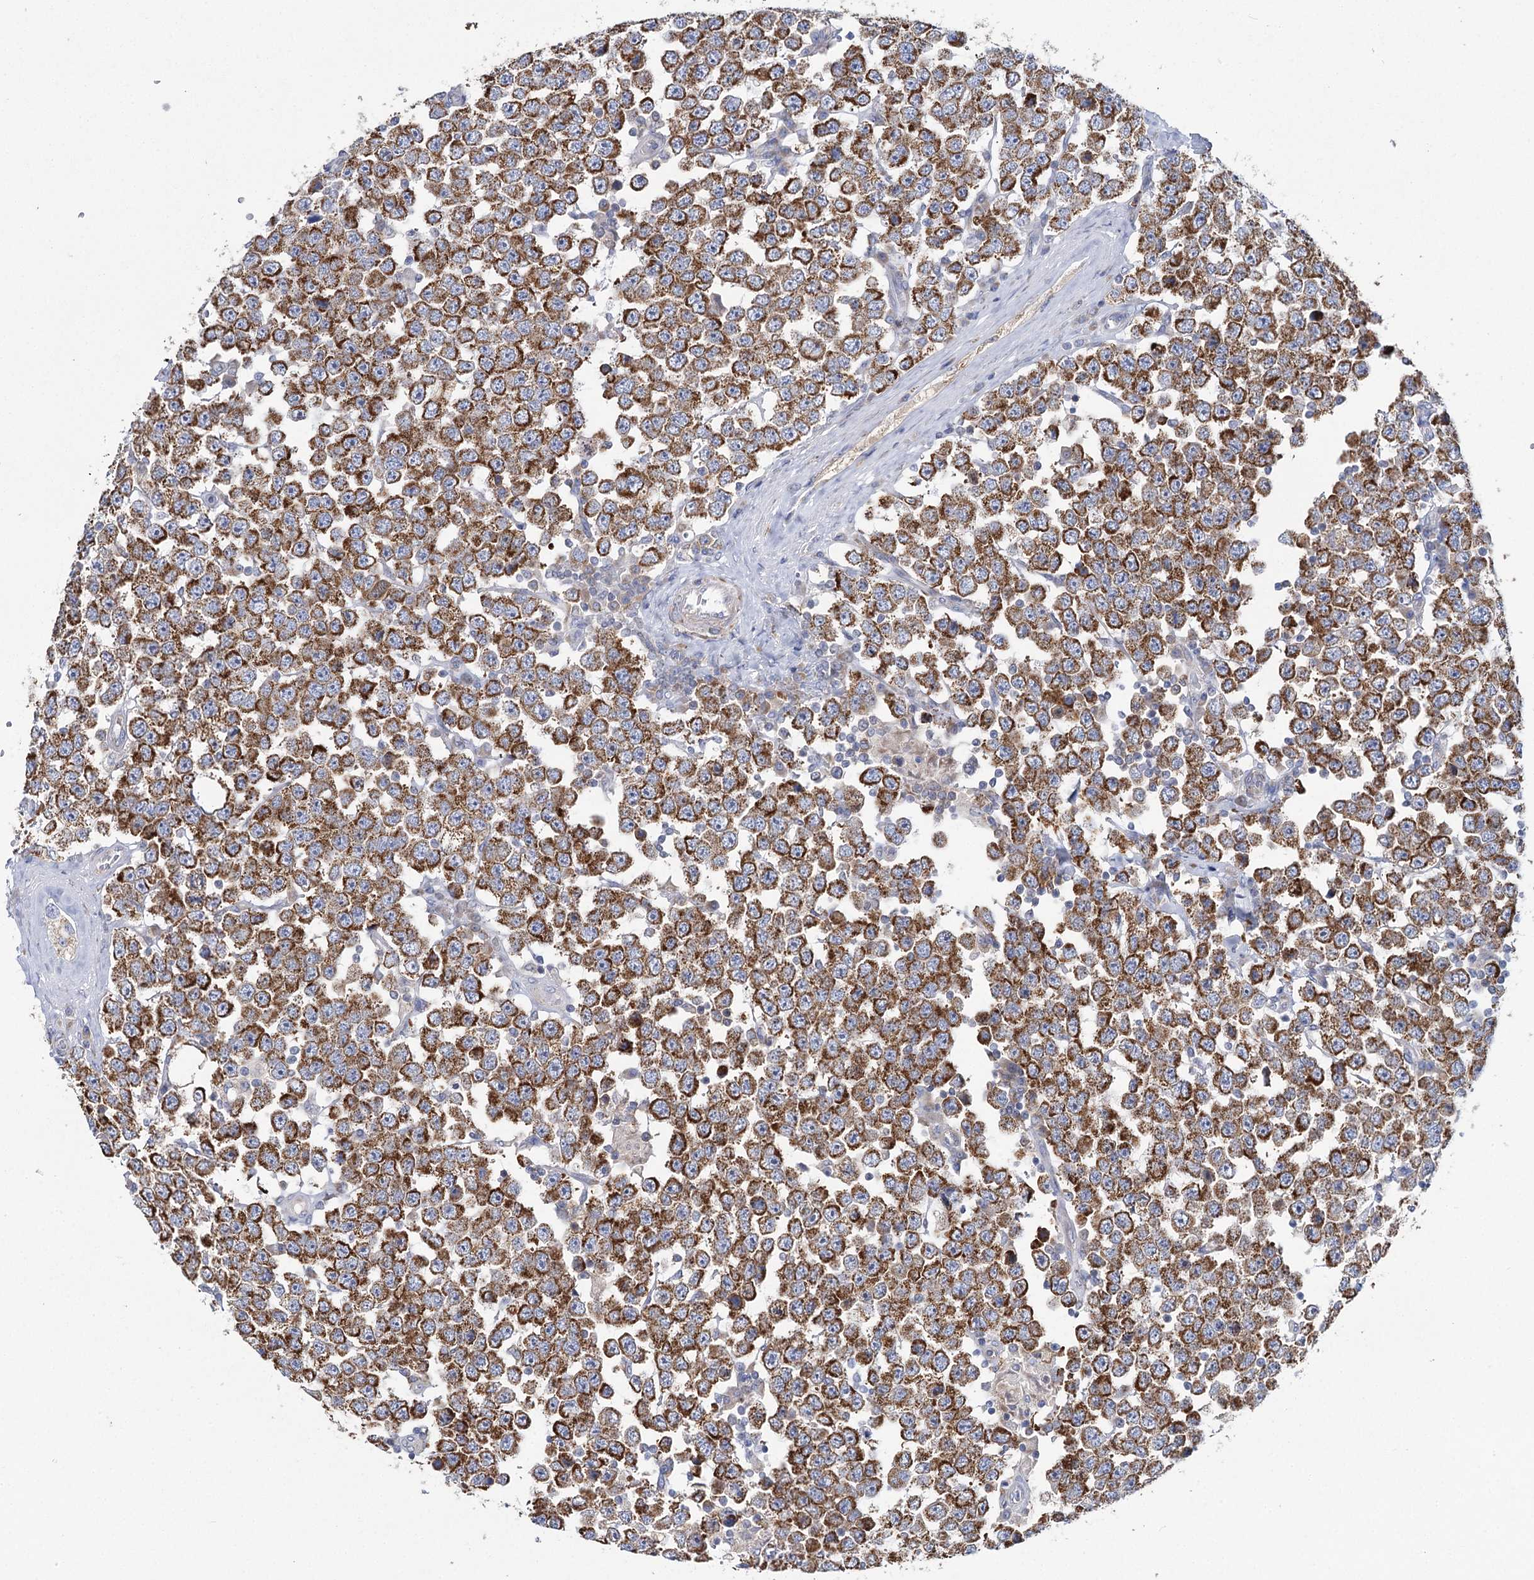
{"staining": {"intensity": "moderate", "quantity": ">75%", "location": "cytoplasmic/membranous"}, "tissue": "testis cancer", "cell_type": "Tumor cells", "image_type": "cancer", "snomed": [{"axis": "morphology", "description": "Seminoma, NOS"}, {"axis": "topography", "description": "Testis"}], "caption": "Immunohistochemistry (IHC) (DAB (3,3'-diaminobenzidine)) staining of human testis seminoma exhibits moderate cytoplasmic/membranous protein positivity in approximately >75% of tumor cells.", "gene": "THUMPD3", "patient": {"sex": "male", "age": 28}}